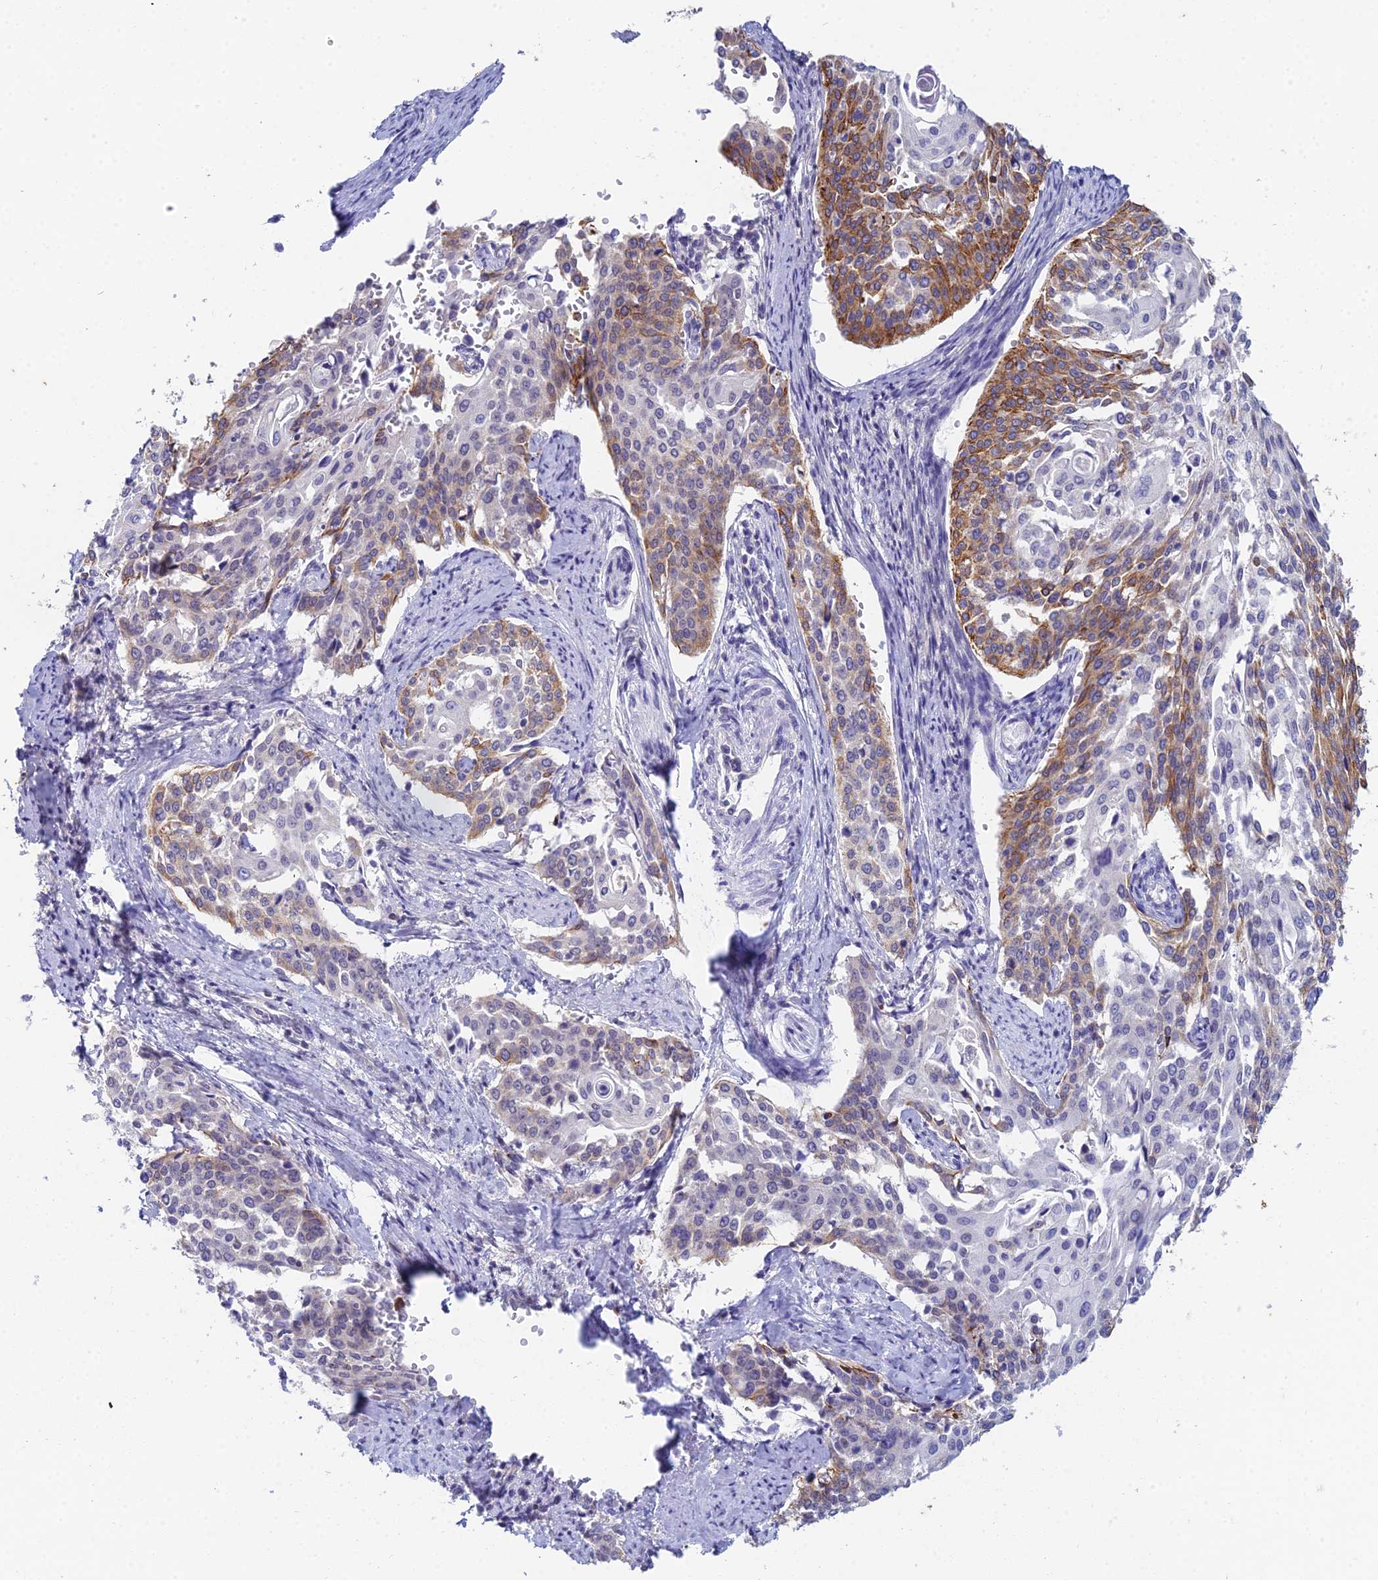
{"staining": {"intensity": "strong", "quantity": "25%-75%", "location": "cytoplasmic/membranous"}, "tissue": "cervical cancer", "cell_type": "Tumor cells", "image_type": "cancer", "snomed": [{"axis": "morphology", "description": "Squamous cell carcinoma, NOS"}, {"axis": "topography", "description": "Cervix"}], "caption": "Brown immunohistochemical staining in squamous cell carcinoma (cervical) demonstrates strong cytoplasmic/membranous positivity in approximately 25%-75% of tumor cells. (DAB (3,3'-diaminobenzidine) = brown stain, brightfield microscopy at high magnification).", "gene": "EEF2KMT", "patient": {"sex": "female", "age": 44}}